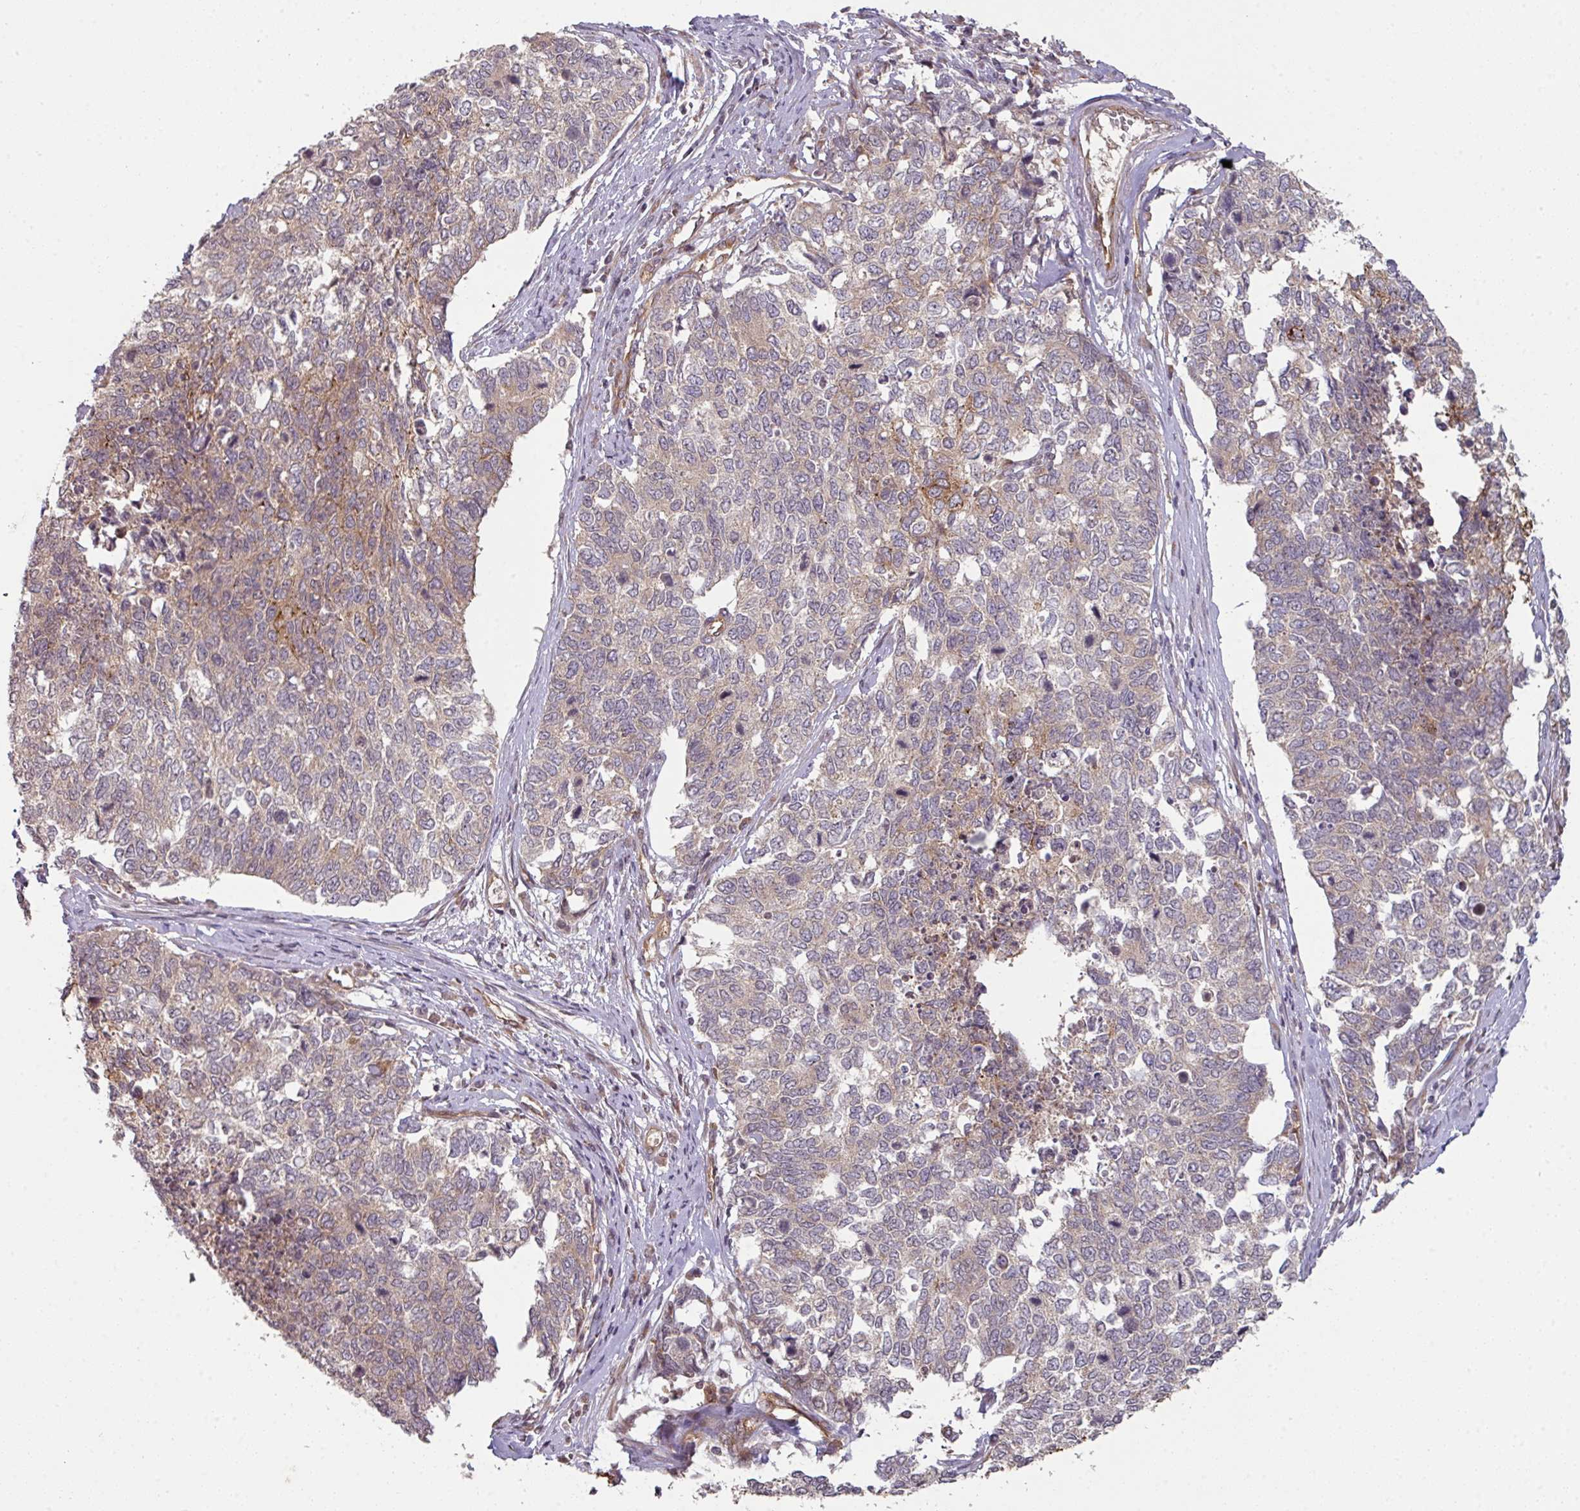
{"staining": {"intensity": "moderate", "quantity": "<25%", "location": "cytoplasmic/membranous"}, "tissue": "cervical cancer", "cell_type": "Tumor cells", "image_type": "cancer", "snomed": [{"axis": "morphology", "description": "Squamous cell carcinoma, NOS"}, {"axis": "topography", "description": "Cervix"}], "caption": "DAB (3,3'-diaminobenzidine) immunohistochemical staining of human squamous cell carcinoma (cervical) exhibits moderate cytoplasmic/membranous protein staining in approximately <25% of tumor cells.", "gene": "CYFIP2", "patient": {"sex": "female", "age": 63}}